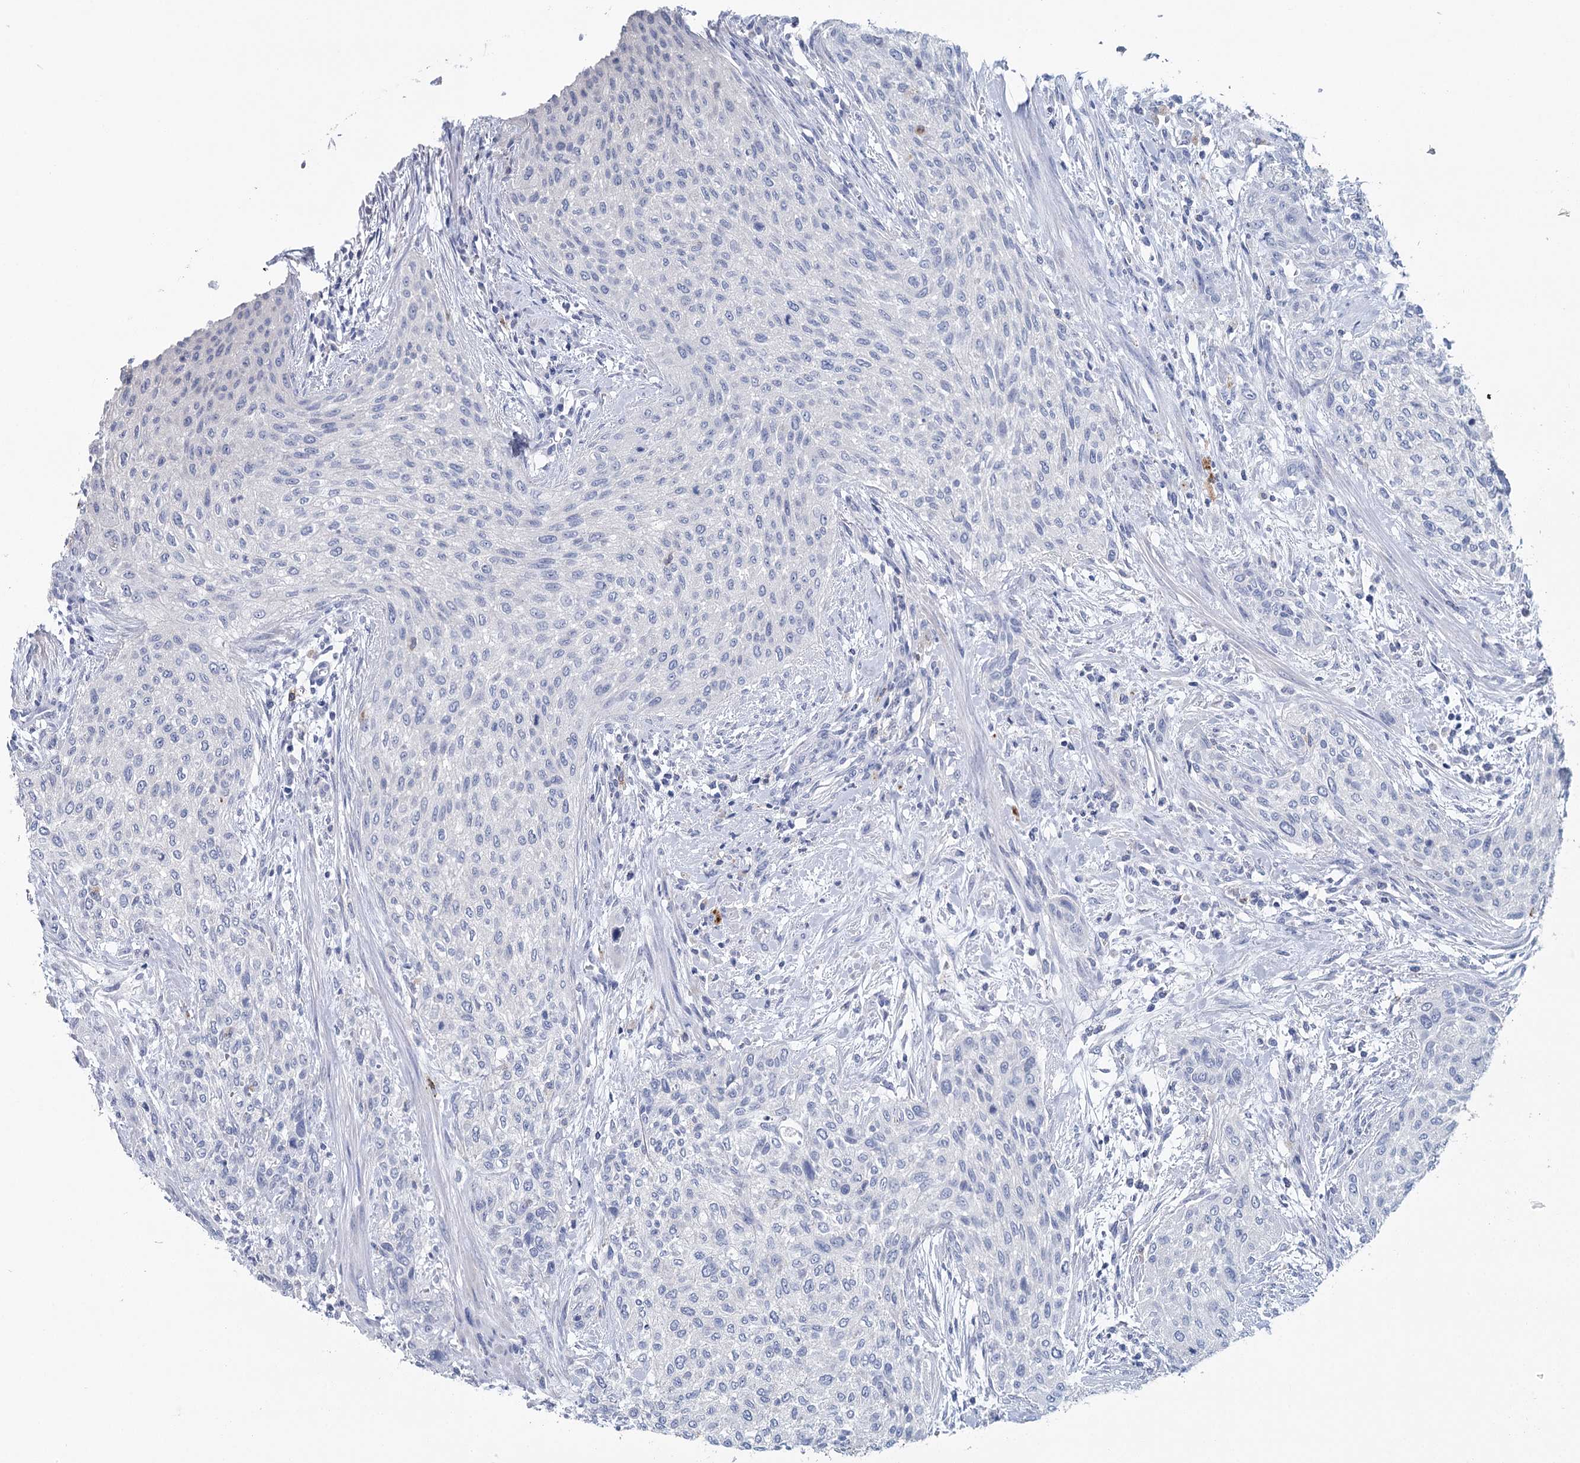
{"staining": {"intensity": "negative", "quantity": "none", "location": "none"}, "tissue": "urothelial cancer", "cell_type": "Tumor cells", "image_type": "cancer", "snomed": [{"axis": "morphology", "description": "Normal tissue, NOS"}, {"axis": "morphology", "description": "Urothelial carcinoma, NOS"}, {"axis": "topography", "description": "Urinary bladder"}, {"axis": "topography", "description": "Peripheral nerve tissue"}], "caption": "Transitional cell carcinoma was stained to show a protein in brown. There is no significant staining in tumor cells.", "gene": "METTL7B", "patient": {"sex": "male", "age": 35}}